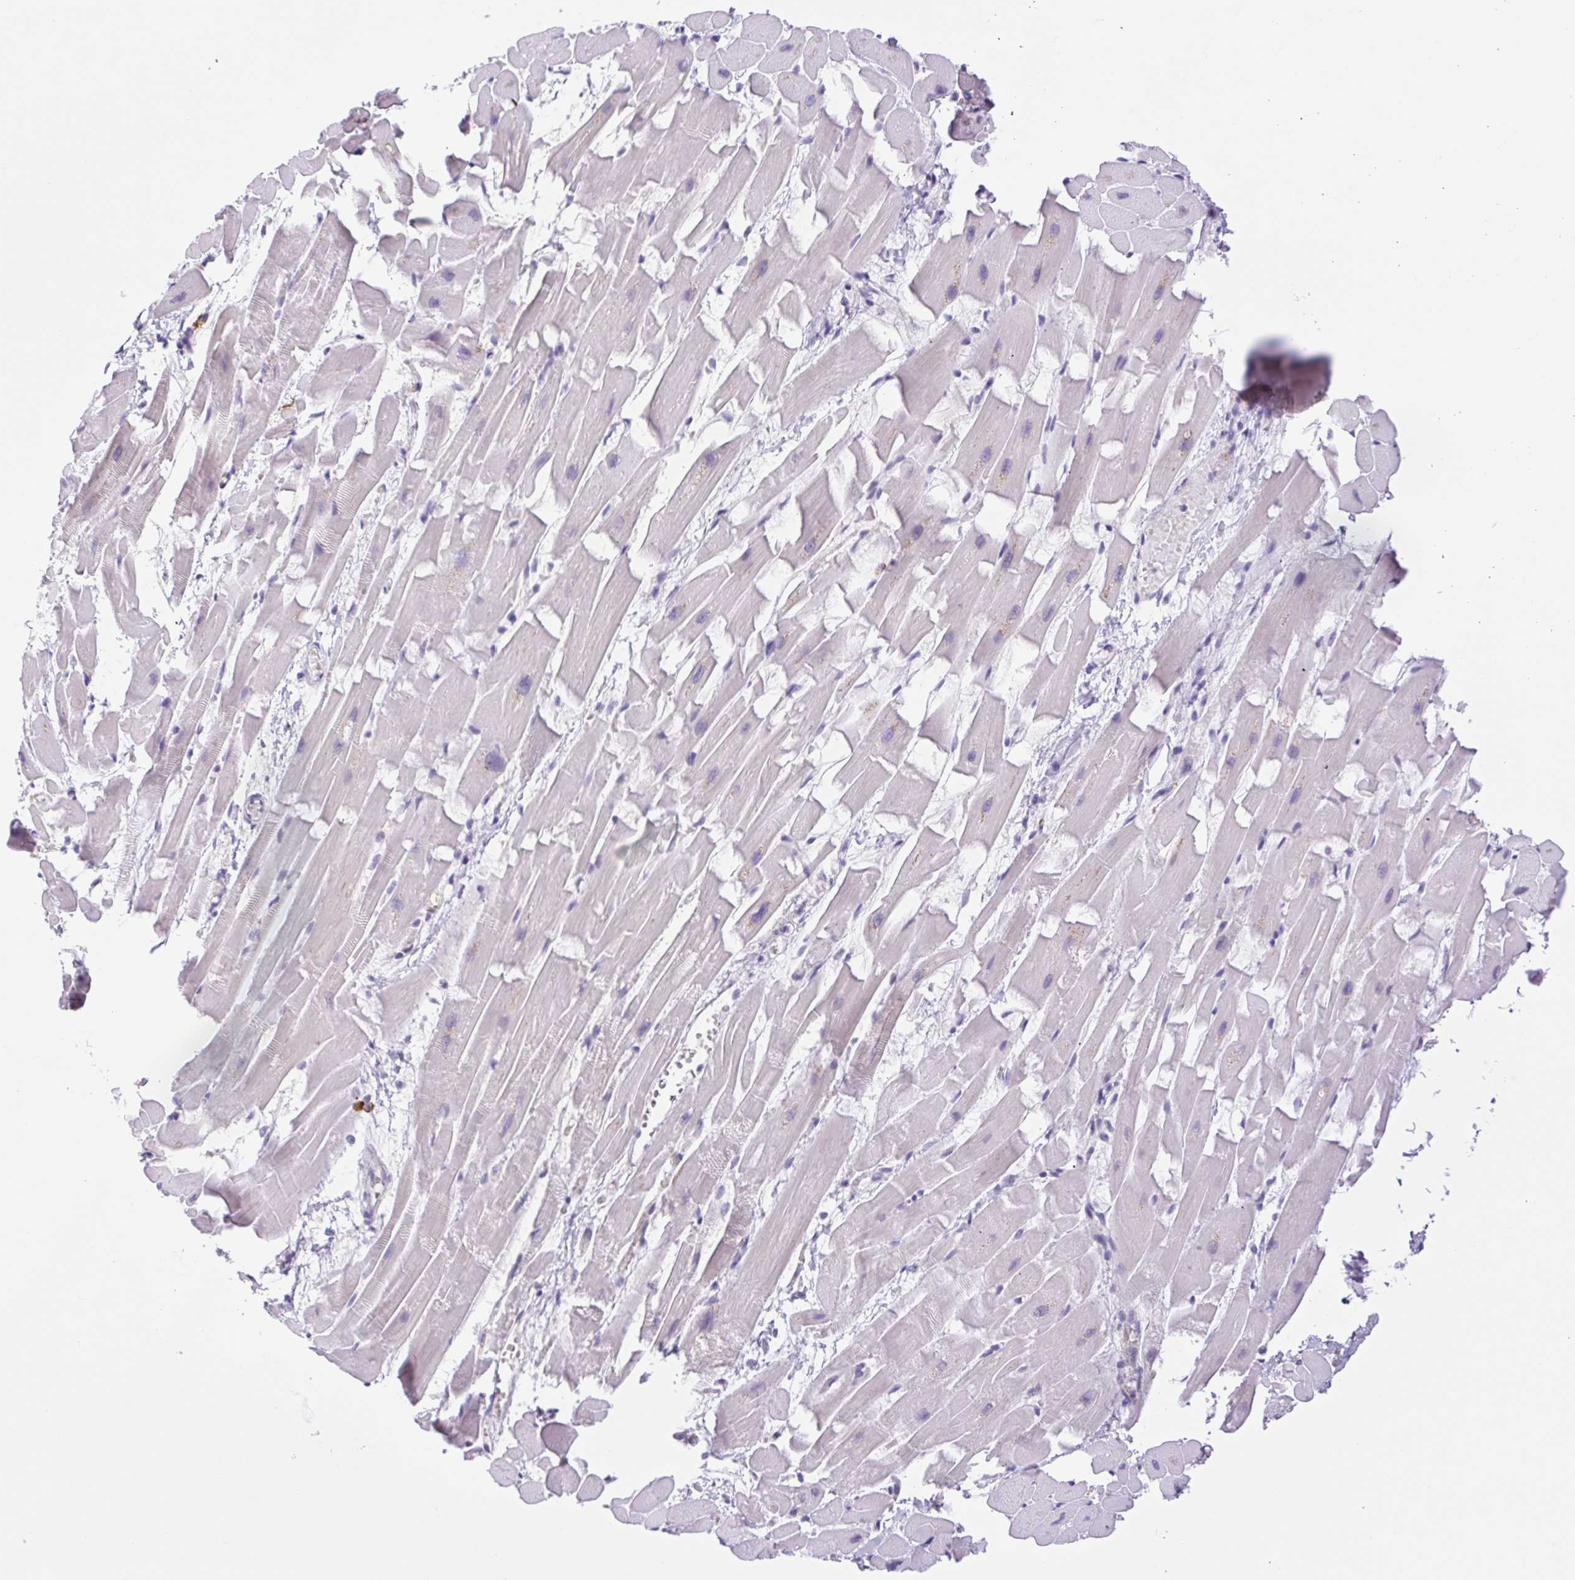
{"staining": {"intensity": "negative", "quantity": "none", "location": "none"}, "tissue": "heart muscle", "cell_type": "Cardiomyocytes", "image_type": "normal", "snomed": [{"axis": "morphology", "description": "Normal tissue, NOS"}, {"axis": "topography", "description": "Heart"}], "caption": "DAB immunohistochemical staining of unremarkable human heart muscle displays no significant staining in cardiomyocytes. Nuclei are stained in blue.", "gene": "FAM177B", "patient": {"sex": "male", "age": 37}}